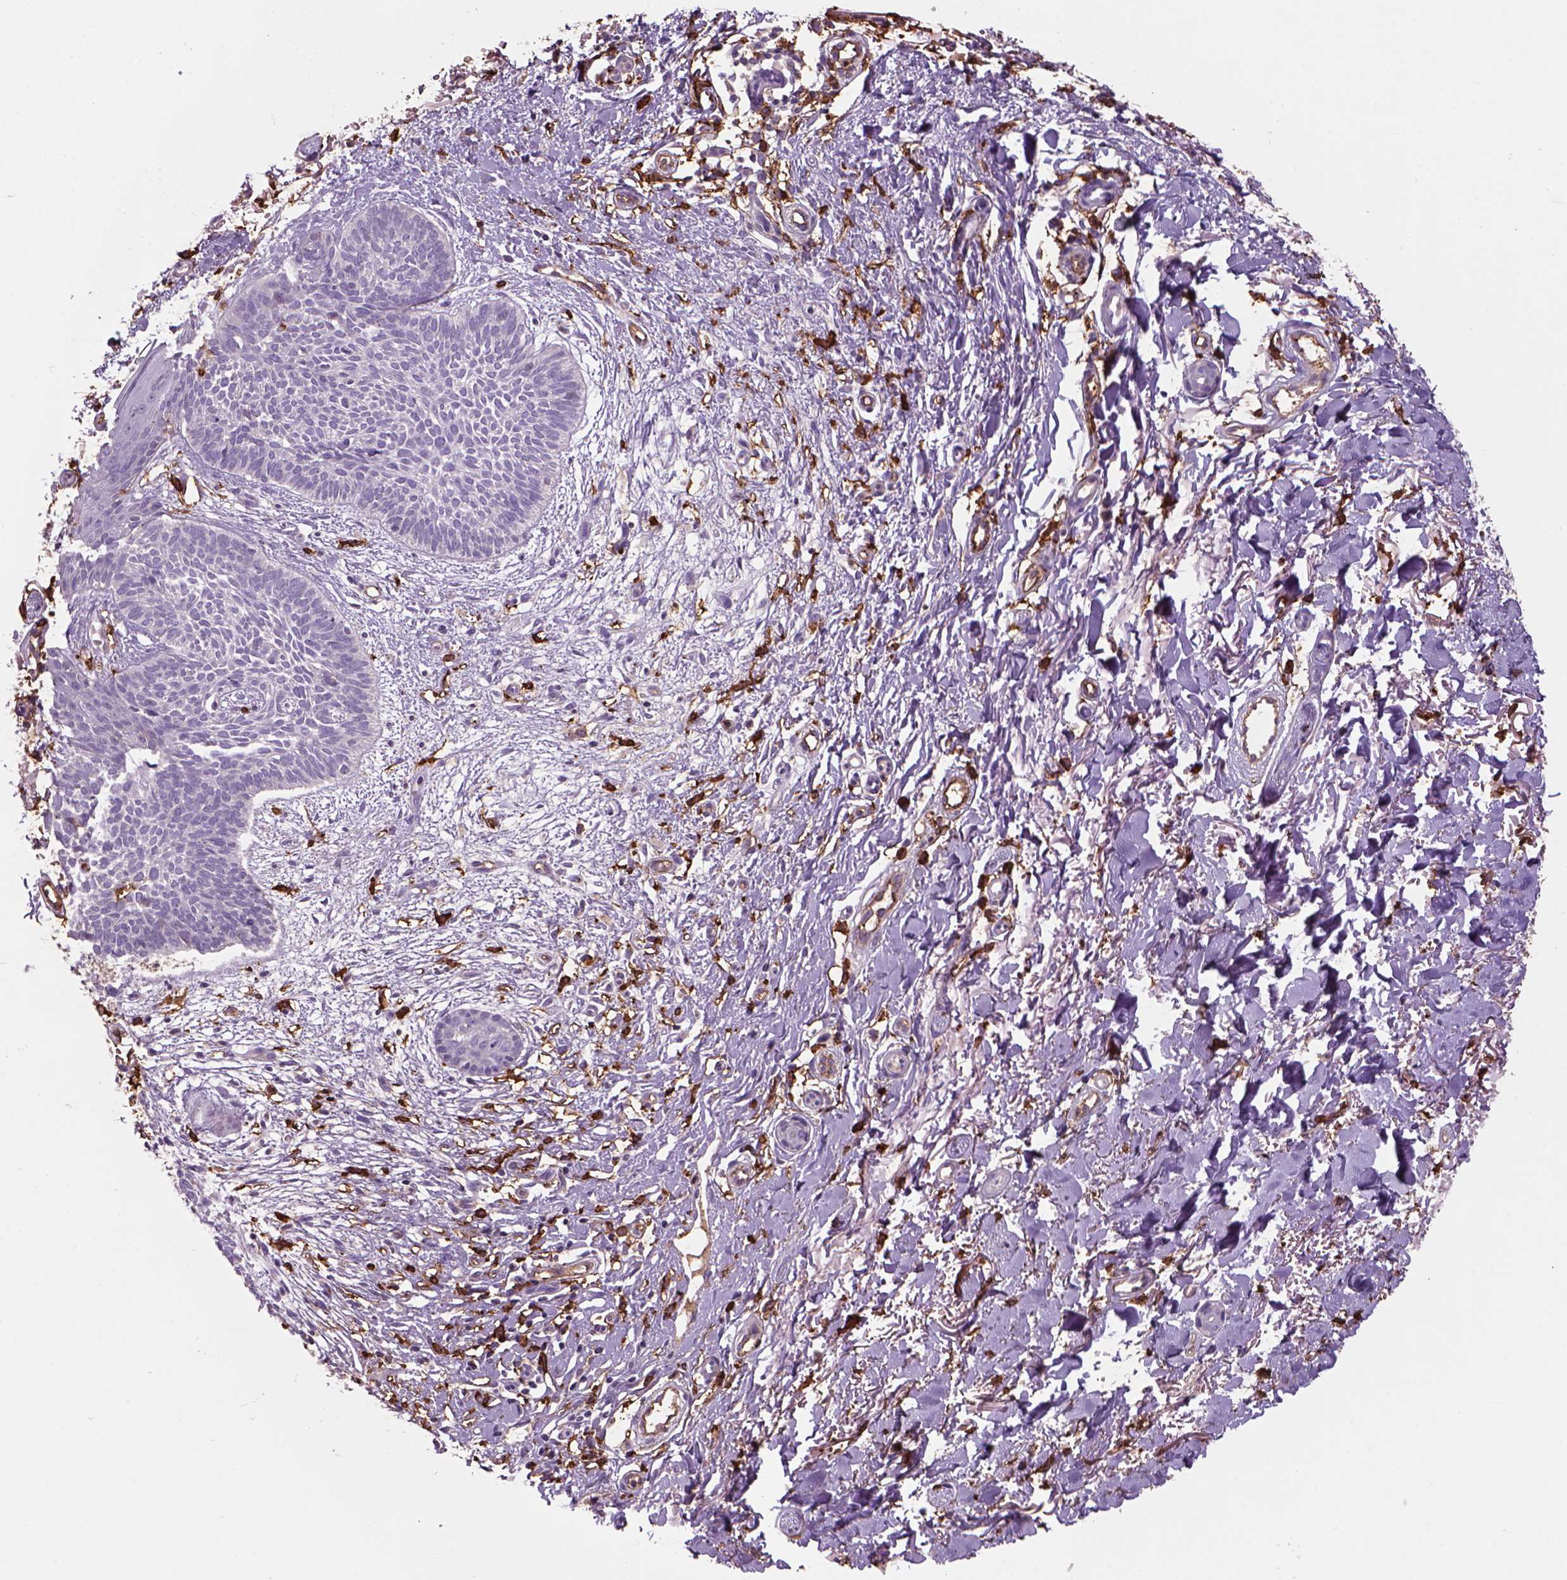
{"staining": {"intensity": "negative", "quantity": "none", "location": "none"}, "tissue": "skin cancer", "cell_type": "Tumor cells", "image_type": "cancer", "snomed": [{"axis": "morphology", "description": "Basal cell carcinoma"}, {"axis": "topography", "description": "Skin"}], "caption": "This image is of skin basal cell carcinoma stained with immunohistochemistry (IHC) to label a protein in brown with the nuclei are counter-stained blue. There is no staining in tumor cells. Brightfield microscopy of IHC stained with DAB (brown) and hematoxylin (blue), captured at high magnification.", "gene": "CD14", "patient": {"sex": "female", "age": 84}}